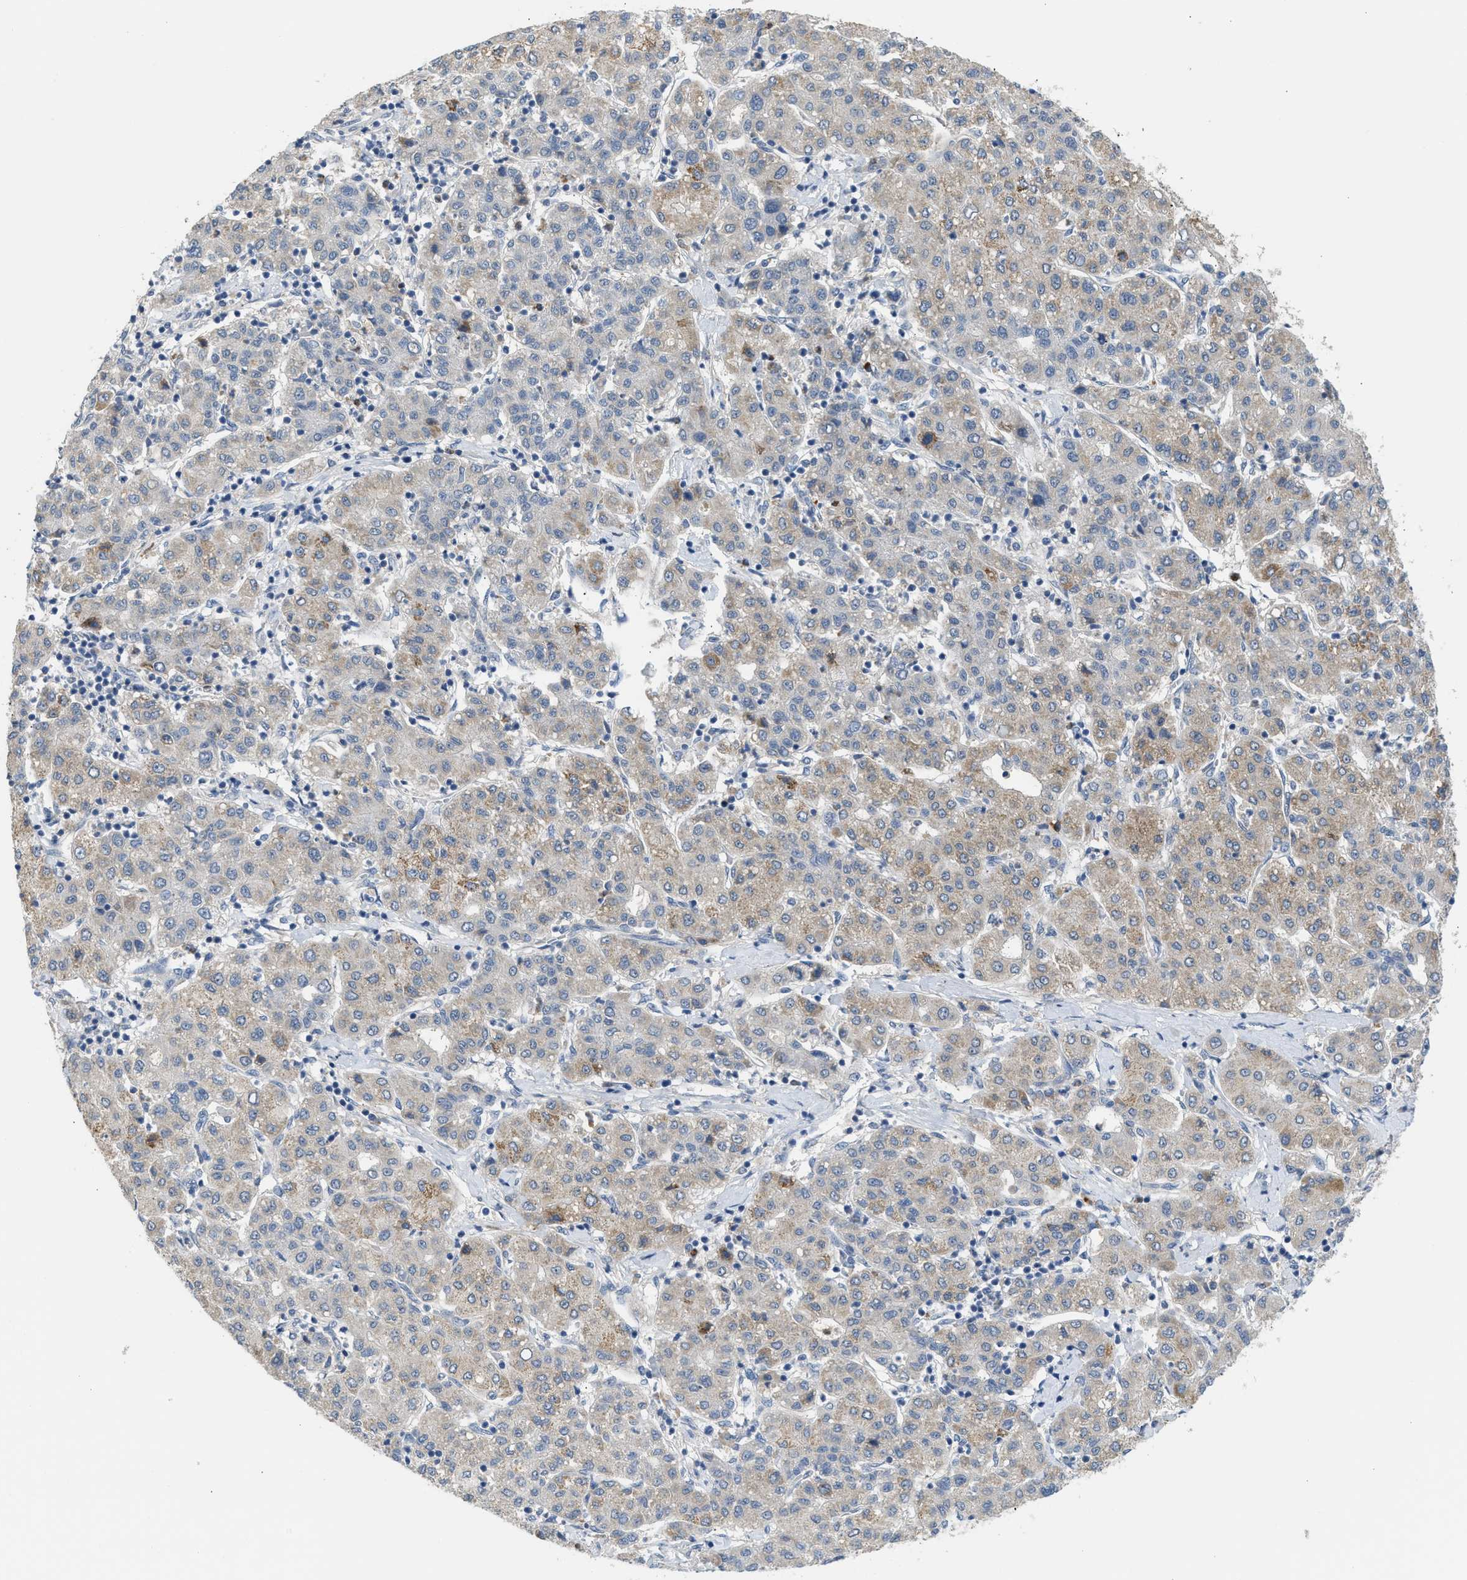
{"staining": {"intensity": "moderate", "quantity": "<25%", "location": "cytoplasmic/membranous"}, "tissue": "liver cancer", "cell_type": "Tumor cells", "image_type": "cancer", "snomed": [{"axis": "morphology", "description": "Carcinoma, Hepatocellular, NOS"}, {"axis": "topography", "description": "Liver"}], "caption": "A histopathology image showing moderate cytoplasmic/membranous positivity in approximately <25% of tumor cells in liver hepatocellular carcinoma, as visualized by brown immunohistochemical staining.", "gene": "RHBDF2", "patient": {"sex": "male", "age": 65}}